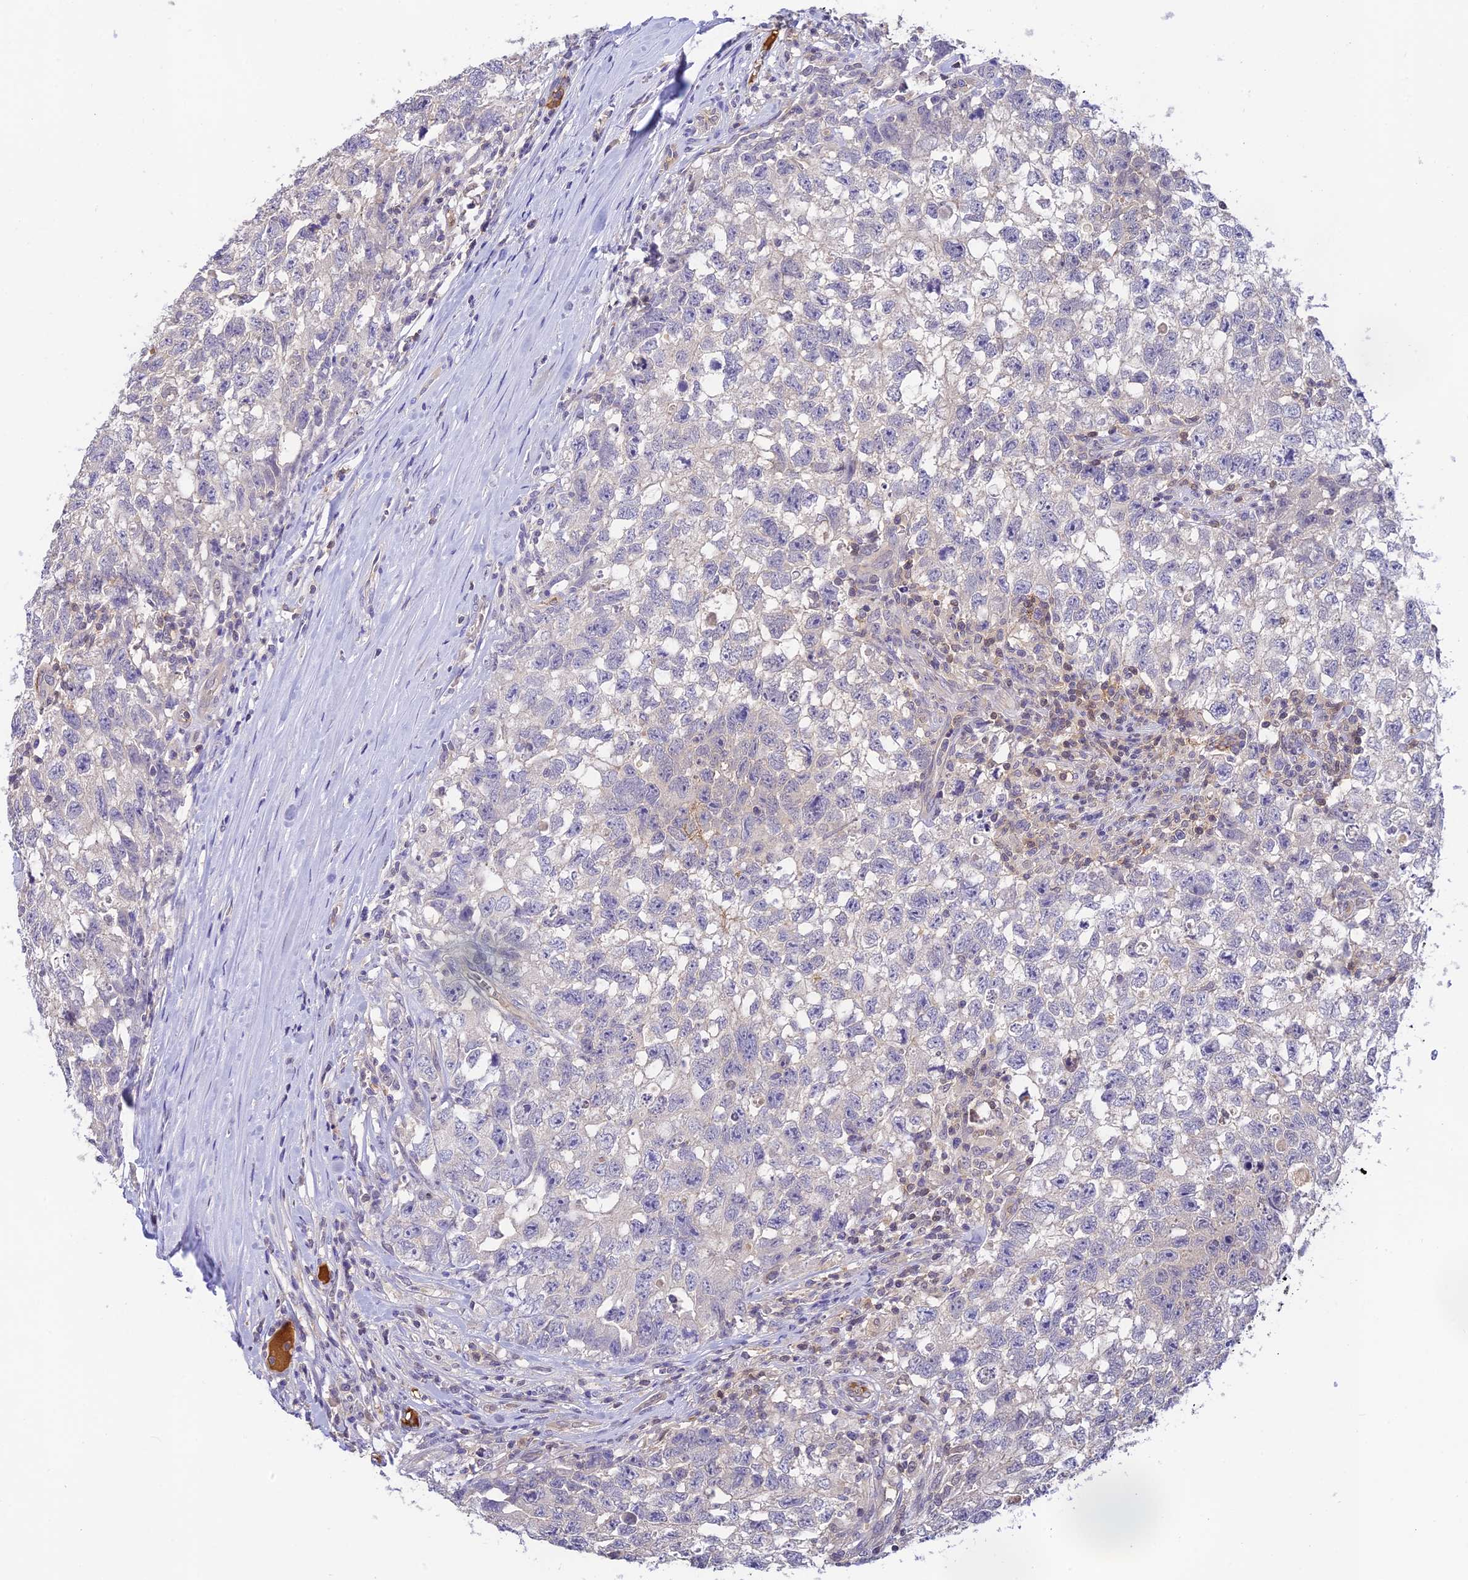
{"staining": {"intensity": "negative", "quantity": "none", "location": "none"}, "tissue": "testis cancer", "cell_type": "Tumor cells", "image_type": "cancer", "snomed": [{"axis": "morphology", "description": "Seminoma, NOS"}, {"axis": "morphology", "description": "Carcinoma, Embryonal, NOS"}, {"axis": "topography", "description": "Testis"}], "caption": "A high-resolution image shows immunohistochemistry staining of seminoma (testis), which shows no significant expression in tumor cells.", "gene": "HDHD2", "patient": {"sex": "male", "age": 29}}